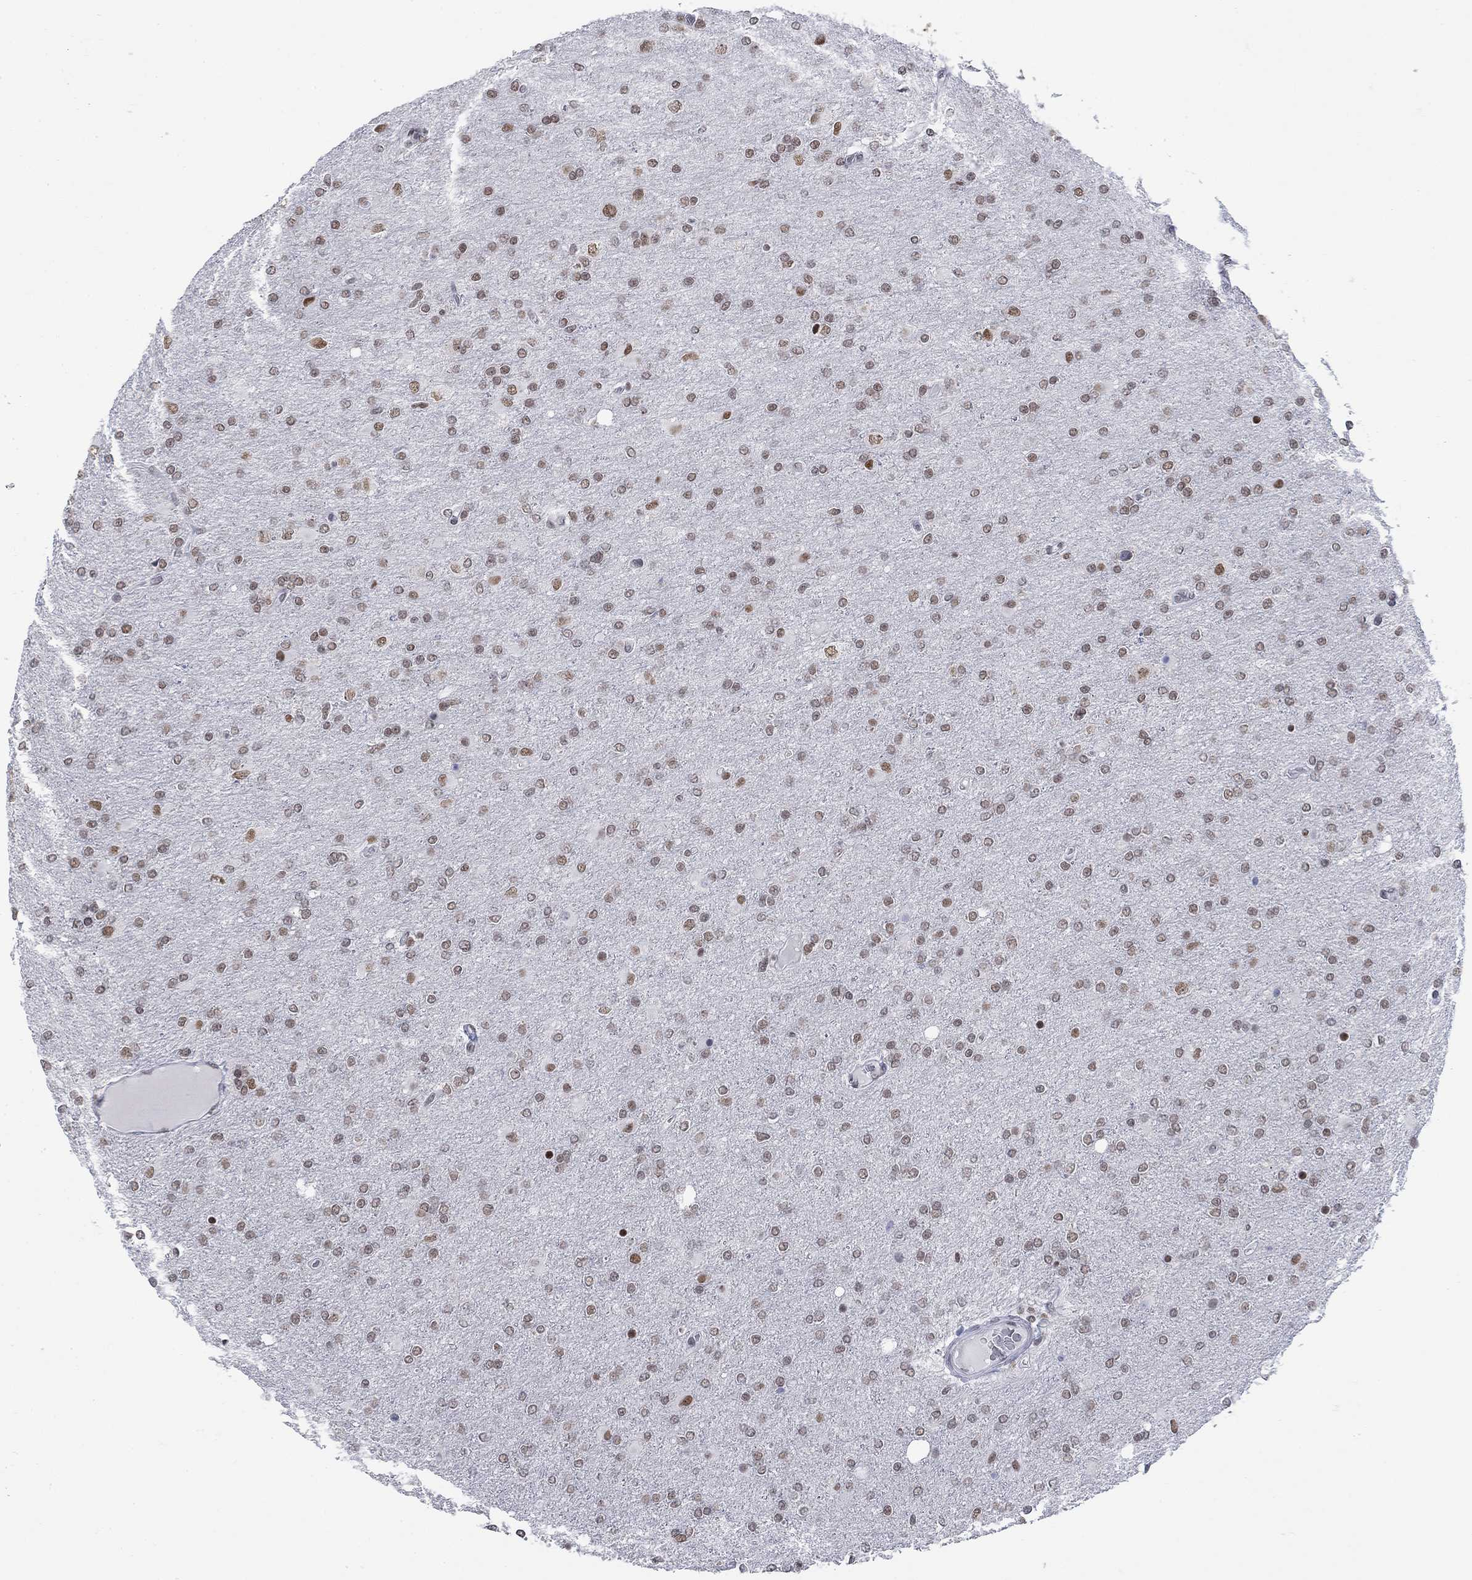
{"staining": {"intensity": "moderate", "quantity": ">75%", "location": "nuclear"}, "tissue": "glioma", "cell_type": "Tumor cells", "image_type": "cancer", "snomed": [{"axis": "morphology", "description": "Glioma, malignant, High grade"}, {"axis": "topography", "description": "Cerebral cortex"}], "caption": "Brown immunohistochemical staining in human glioma exhibits moderate nuclear expression in about >75% of tumor cells.", "gene": "NPAS3", "patient": {"sex": "male", "age": 70}}